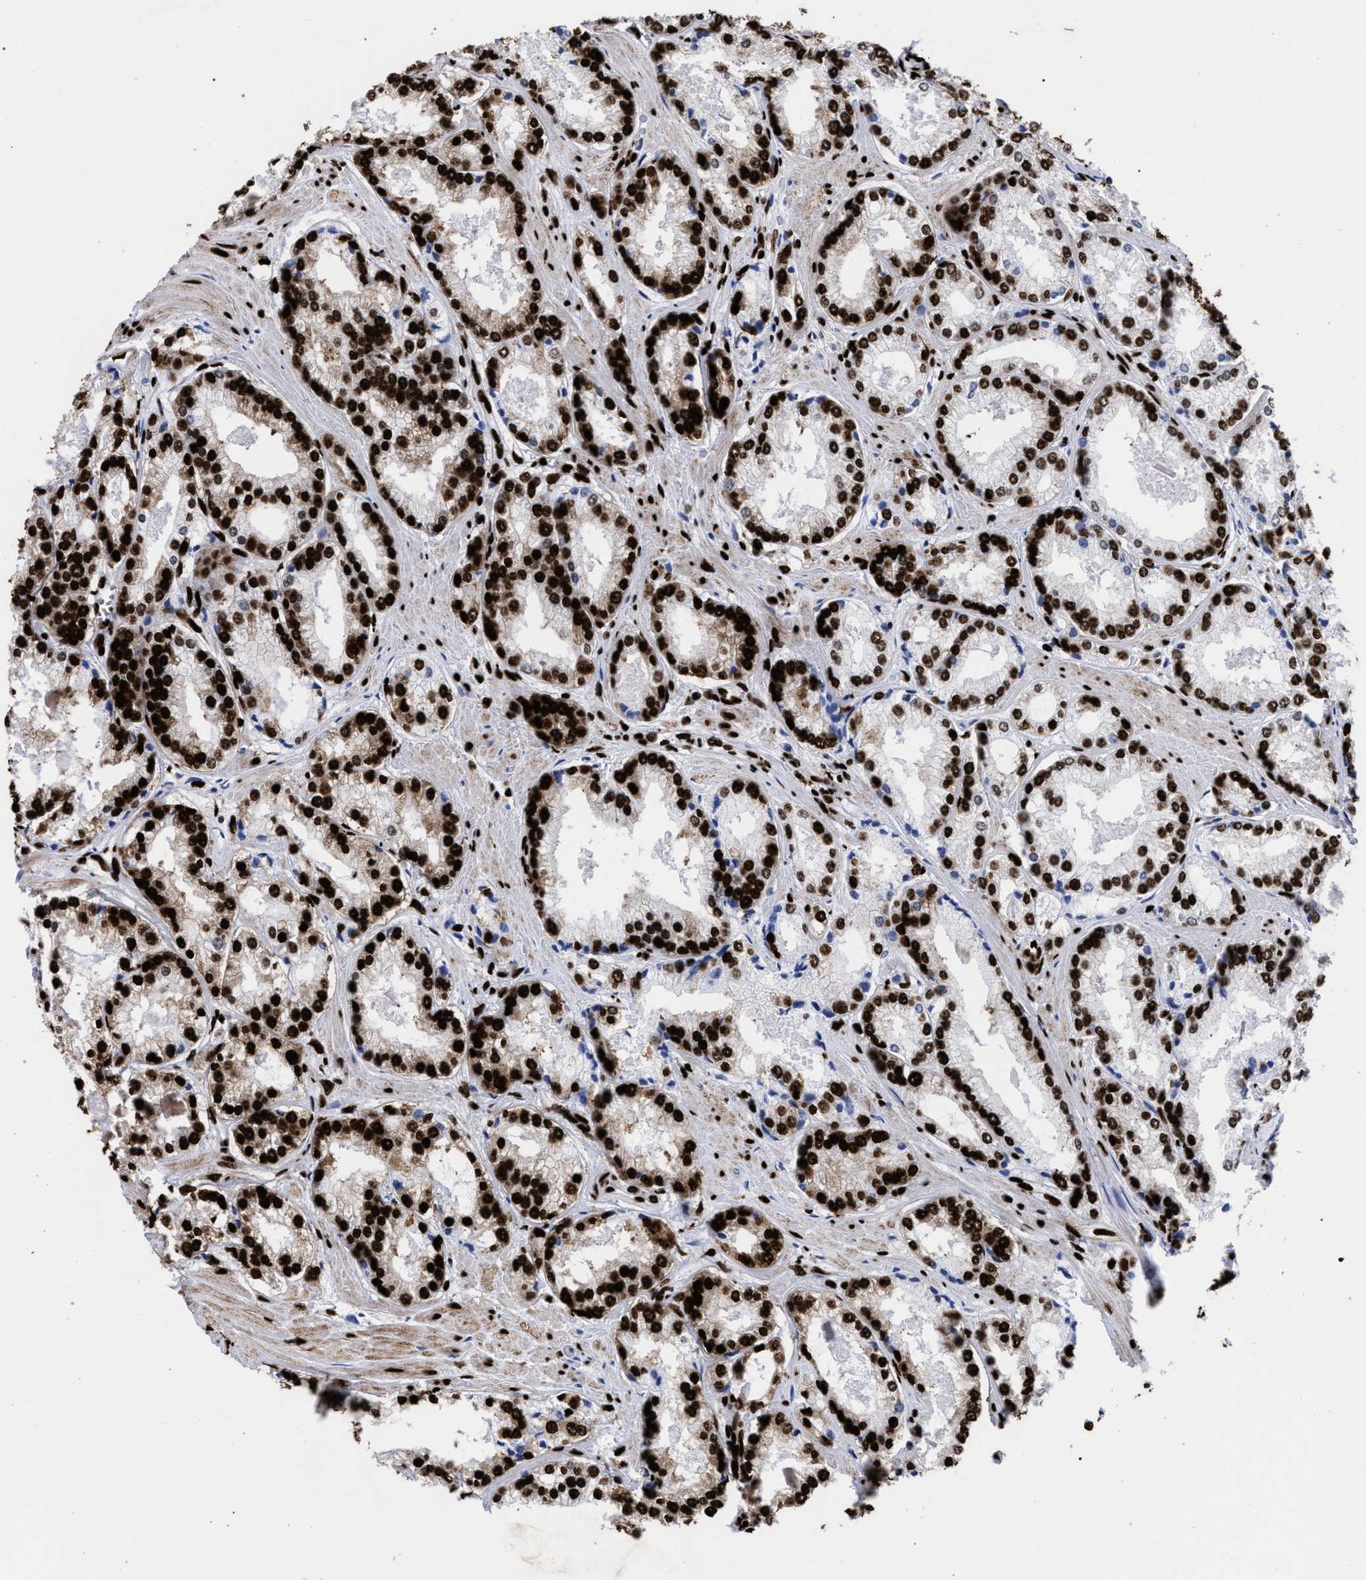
{"staining": {"intensity": "strong", "quantity": ">75%", "location": "nuclear"}, "tissue": "prostate cancer", "cell_type": "Tumor cells", "image_type": "cancer", "snomed": [{"axis": "morphology", "description": "Adenocarcinoma, Low grade"}, {"axis": "topography", "description": "Prostate"}], "caption": "Prostate cancer (adenocarcinoma (low-grade)) tissue reveals strong nuclear positivity in approximately >75% of tumor cells (DAB (3,3'-diaminobenzidine) IHC with brightfield microscopy, high magnification).", "gene": "HNRNPA1", "patient": {"sex": "male", "age": 64}}